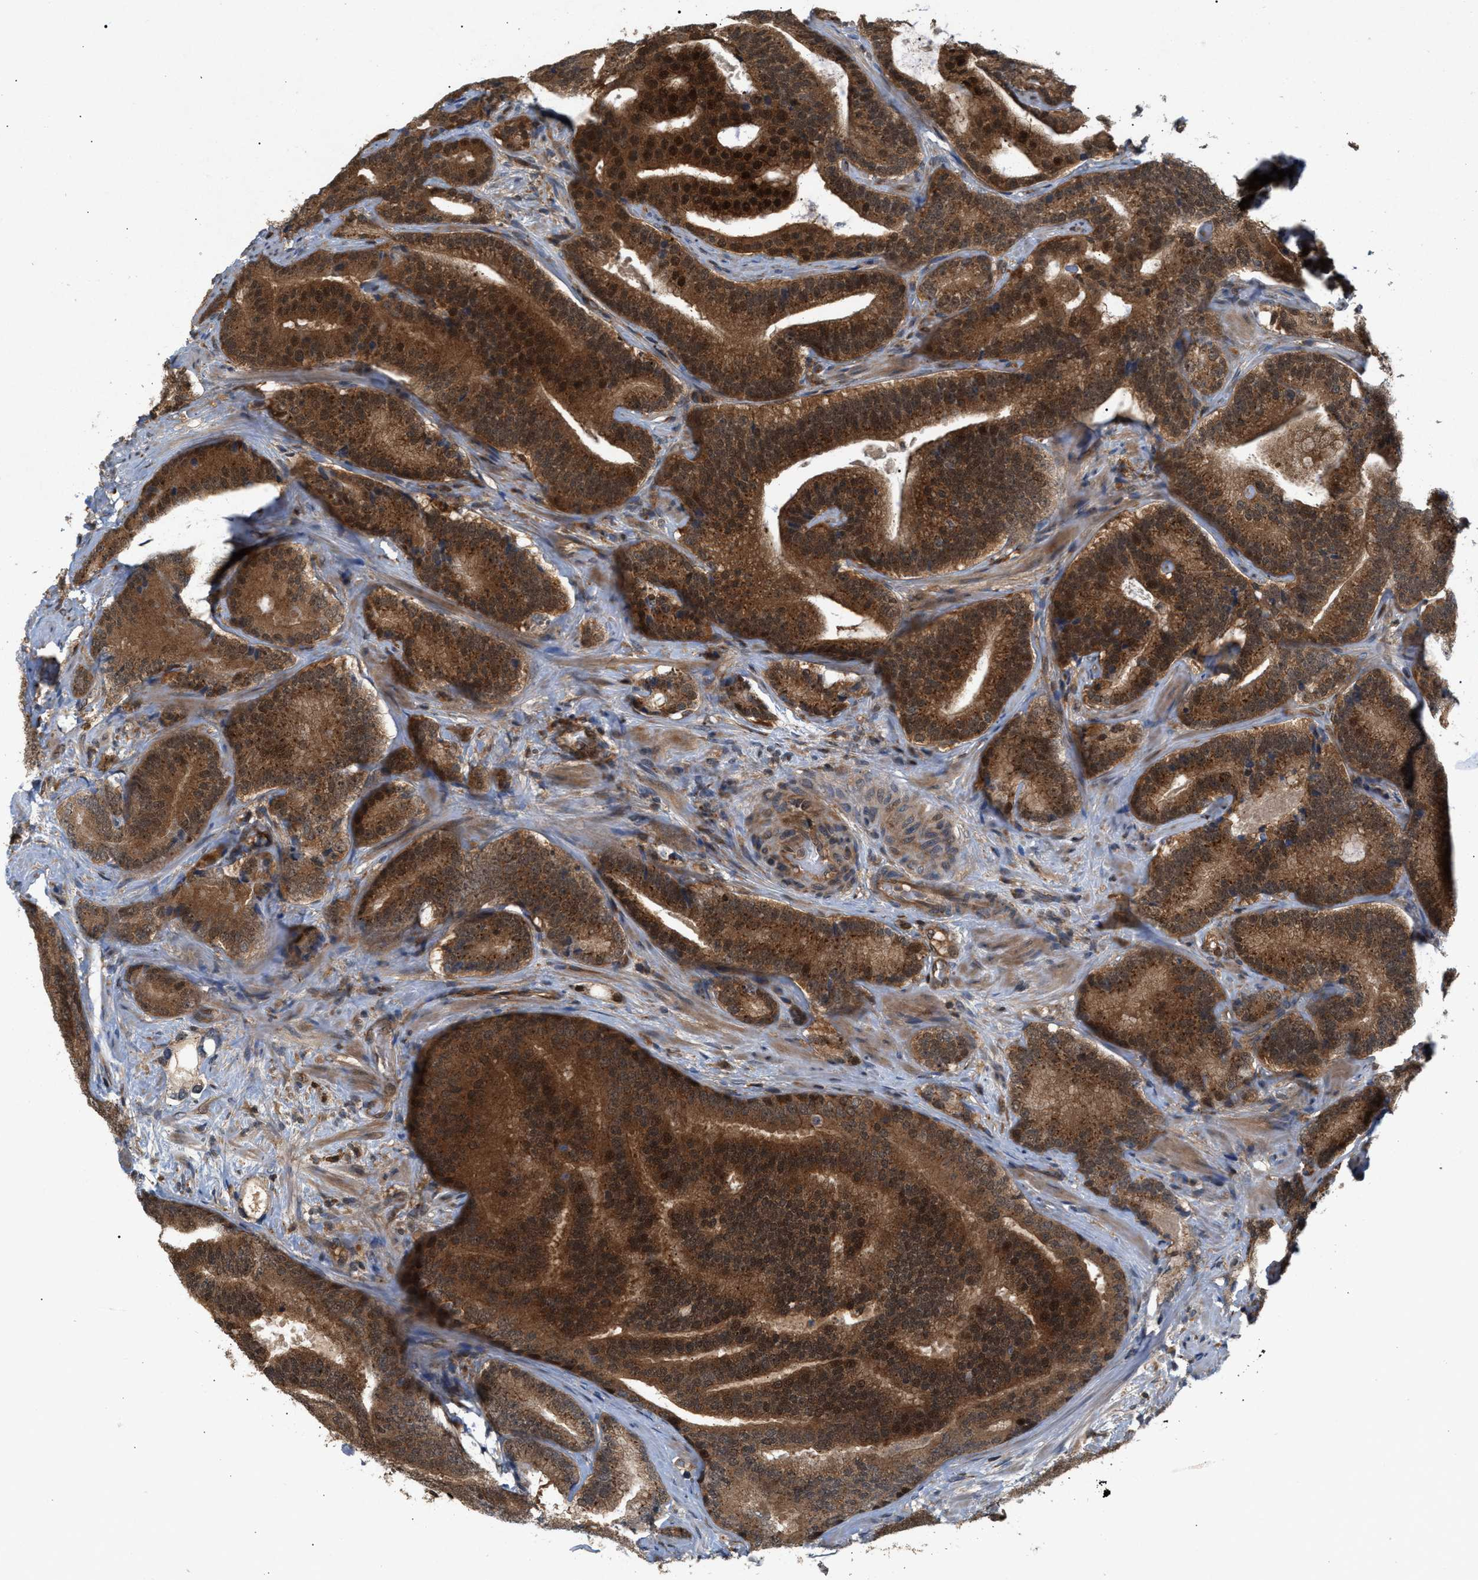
{"staining": {"intensity": "strong", "quantity": ">75%", "location": "cytoplasmic/membranous,nuclear"}, "tissue": "prostate cancer", "cell_type": "Tumor cells", "image_type": "cancer", "snomed": [{"axis": "morphology", "description": "Adenocarcinoma, High grade"}, {"axis": "topography", "description": "Prostate"}], "caption": "Human prostate cancer stained with a protein marker displays strong staining in tumor cells.", "gene": "GLOD4", "patient": {"sex": "male", "age": 55}}